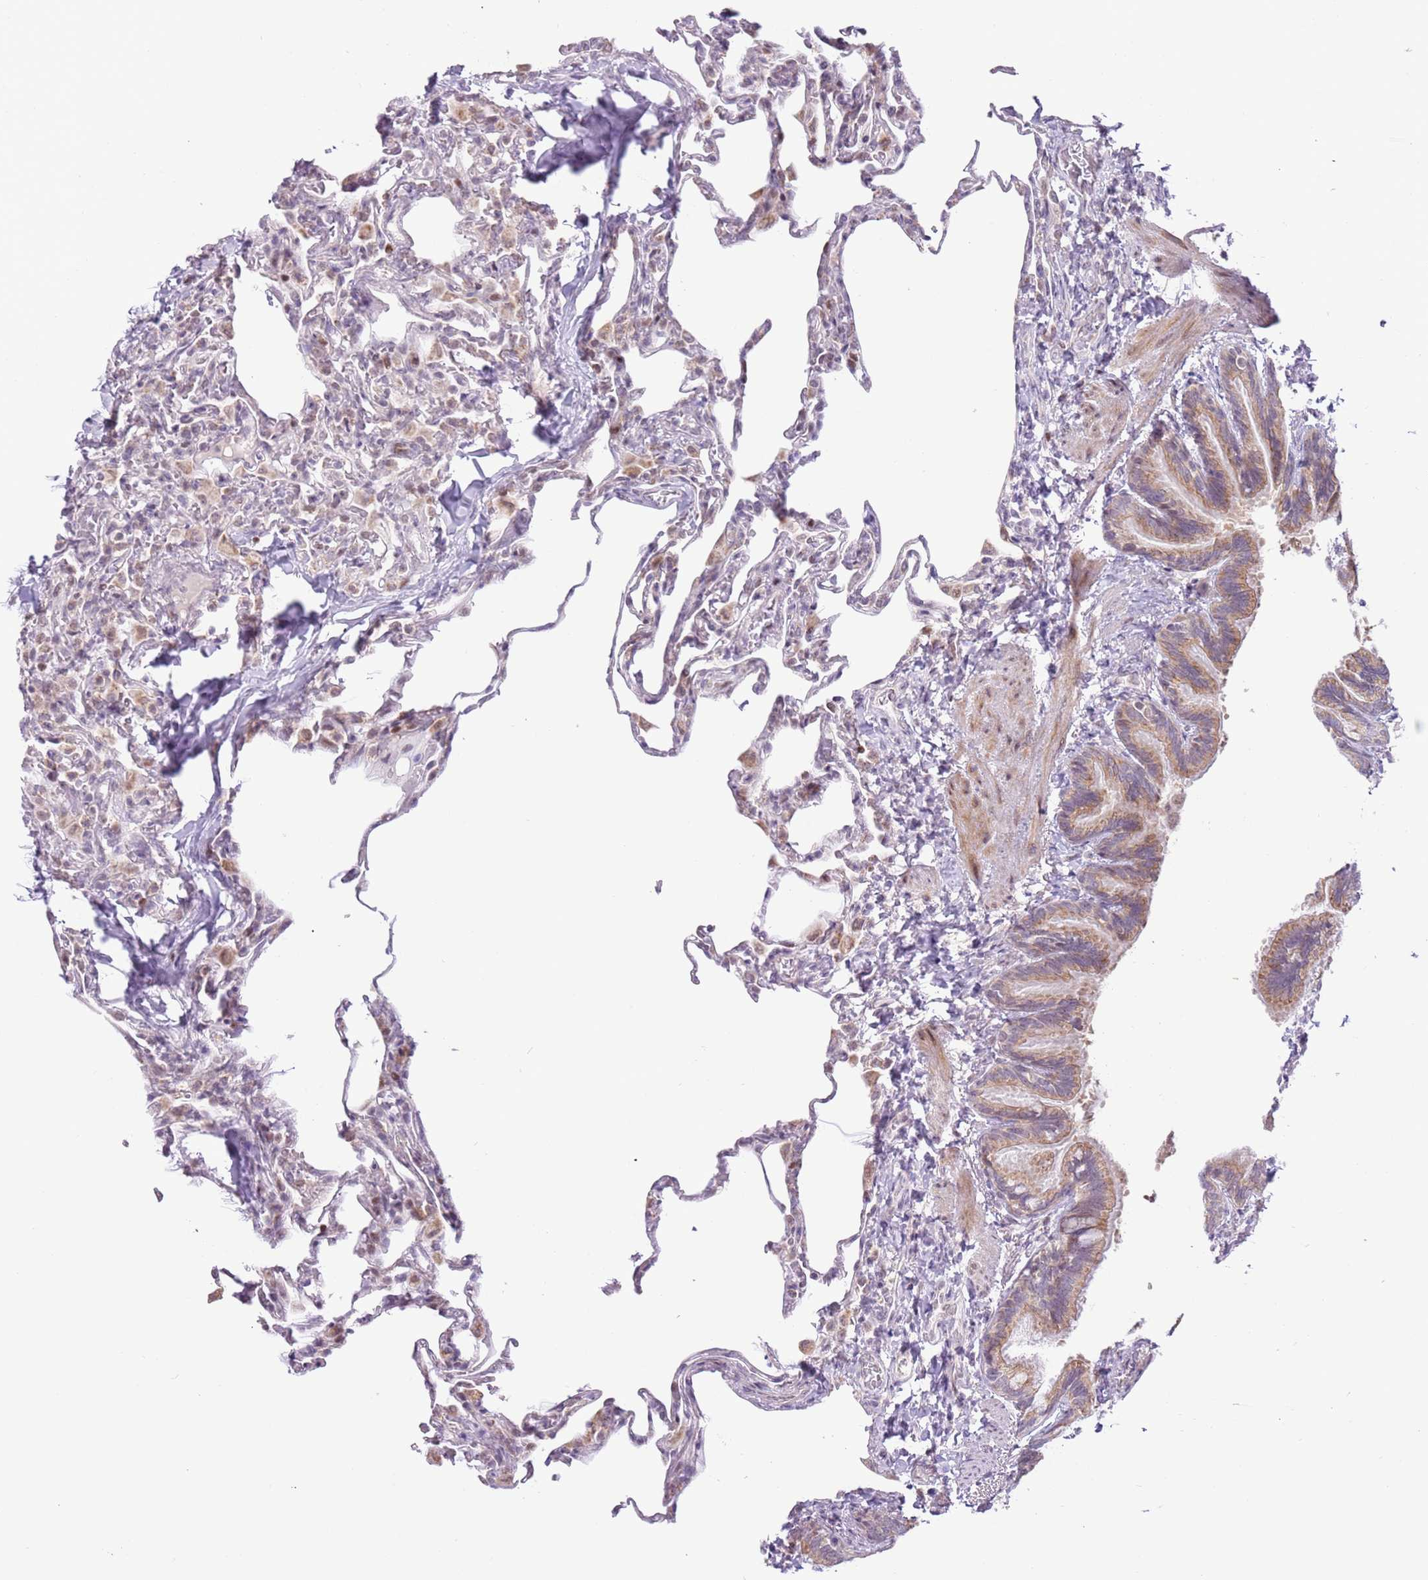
{"staining": {"intensity": "moderate", "quantity": "<25%", "location": "cytoplasmic/membranous"}, "tissue": "lung", "cell_type": "Alveolar cells", "image_type": "normal", "snomed": [{"axis": "morphology", "description": "Normal tissue, NOS"}, {"axis": "topography", "description": "Lung"}], "caption": "Moderate cytoplasmic/membranous positivity is present in approximately <25% of alveolar cells in normal lung. The staining was performed using DAB (3,3'-diaminobenzidine) to visualize the protein expression in brown, while the nuclei were stained in blue with hematoxylin (Magnification: 20x).", "gene": "MLLT11", "patient": {"sex": "male", "age": 20}}